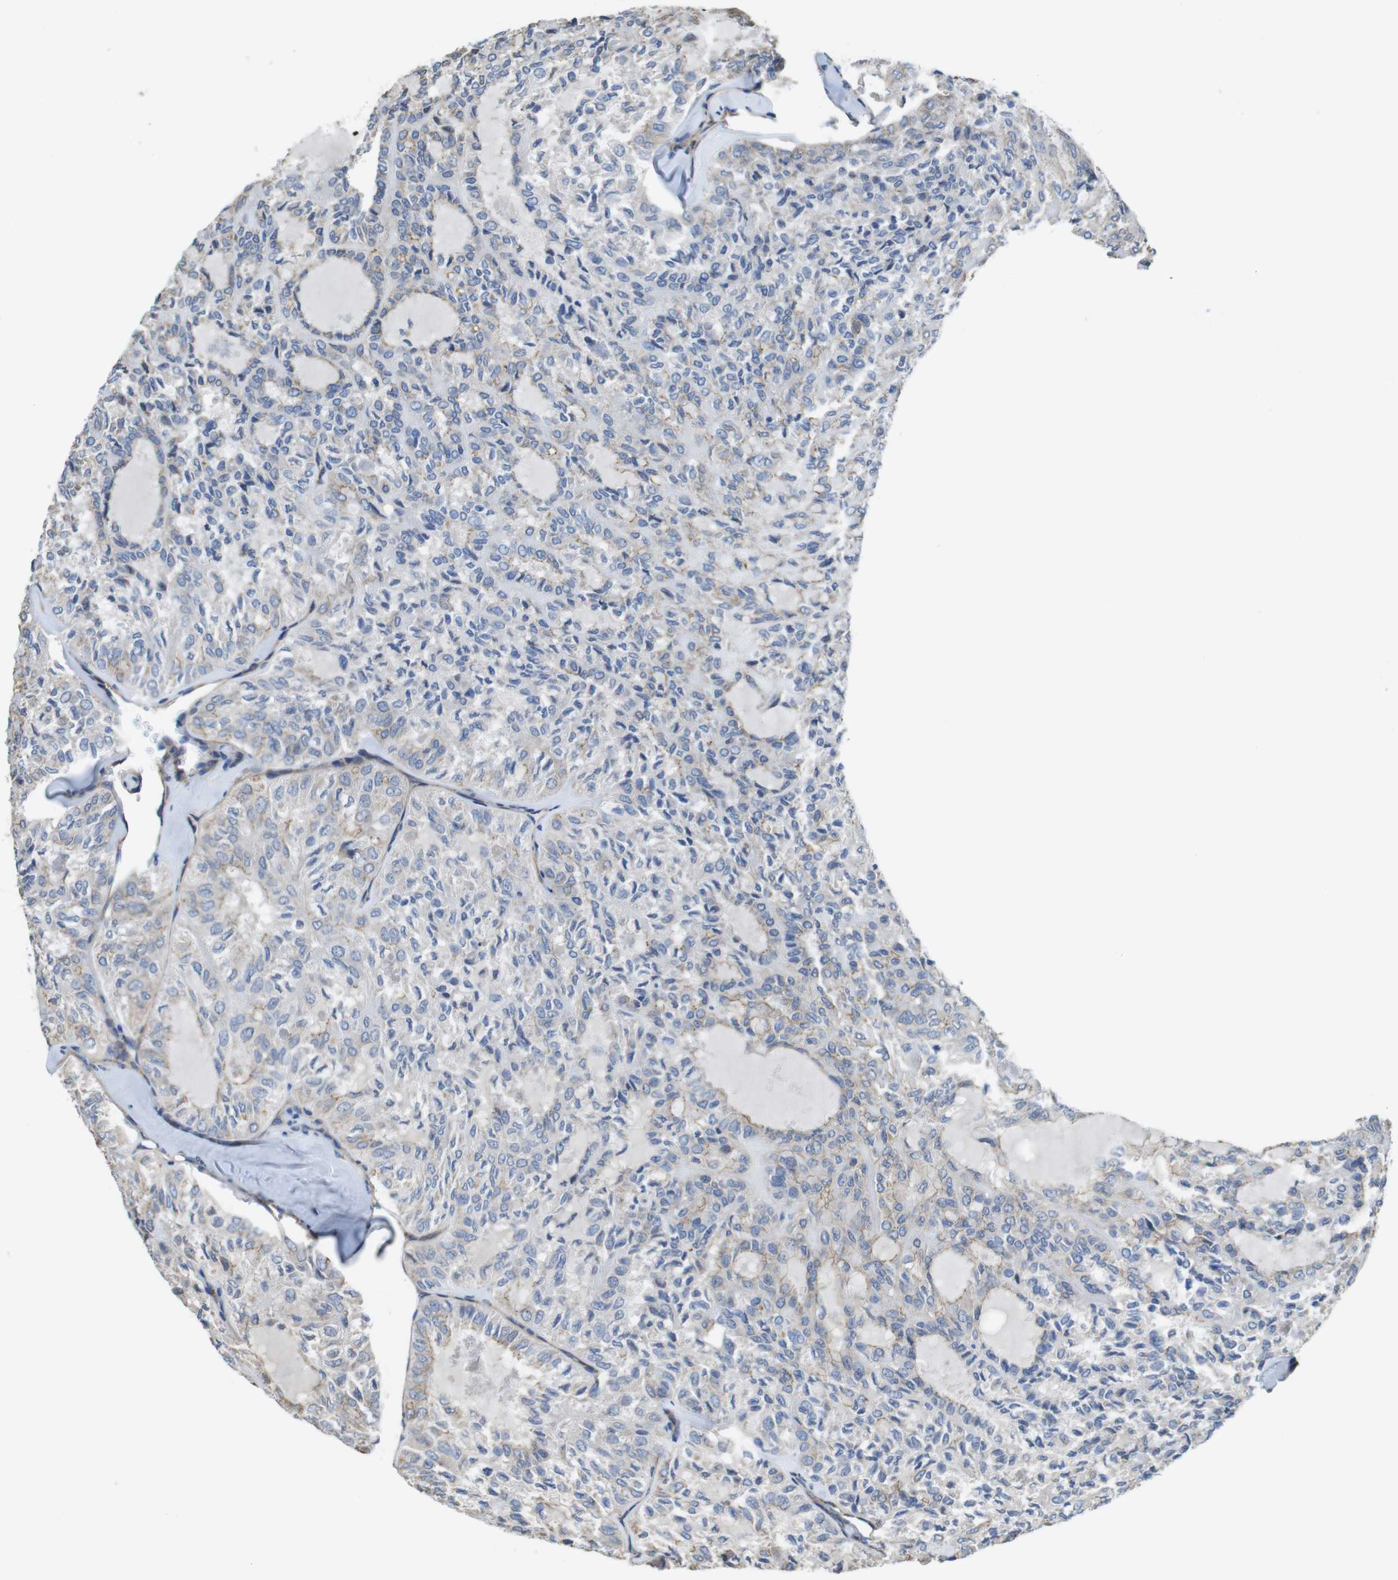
{"staining": {"intensity": "weak", "quantity": "25%-75%", "location": "cytoplasmic/membranous"}, "tissue": "thyroid cancer", "cell_type": "Tumor cells", "image_type": "cancer", "snomed": [{"axis": "morphology", "description": "Follicular adenoma carcinoma, NOS"}, {"axis": "topography", "description": "Thyroid gland"}], "caption": "Approximately 25%-75% of tumor cells in follicular adenoma carcinoma (thyroid) display weak cytoplasmic/membranous protein staining as visualized by brown immunohistochemical staining.", "gene": "CDH8", "patient": {"sex": "male", "age": 75}}